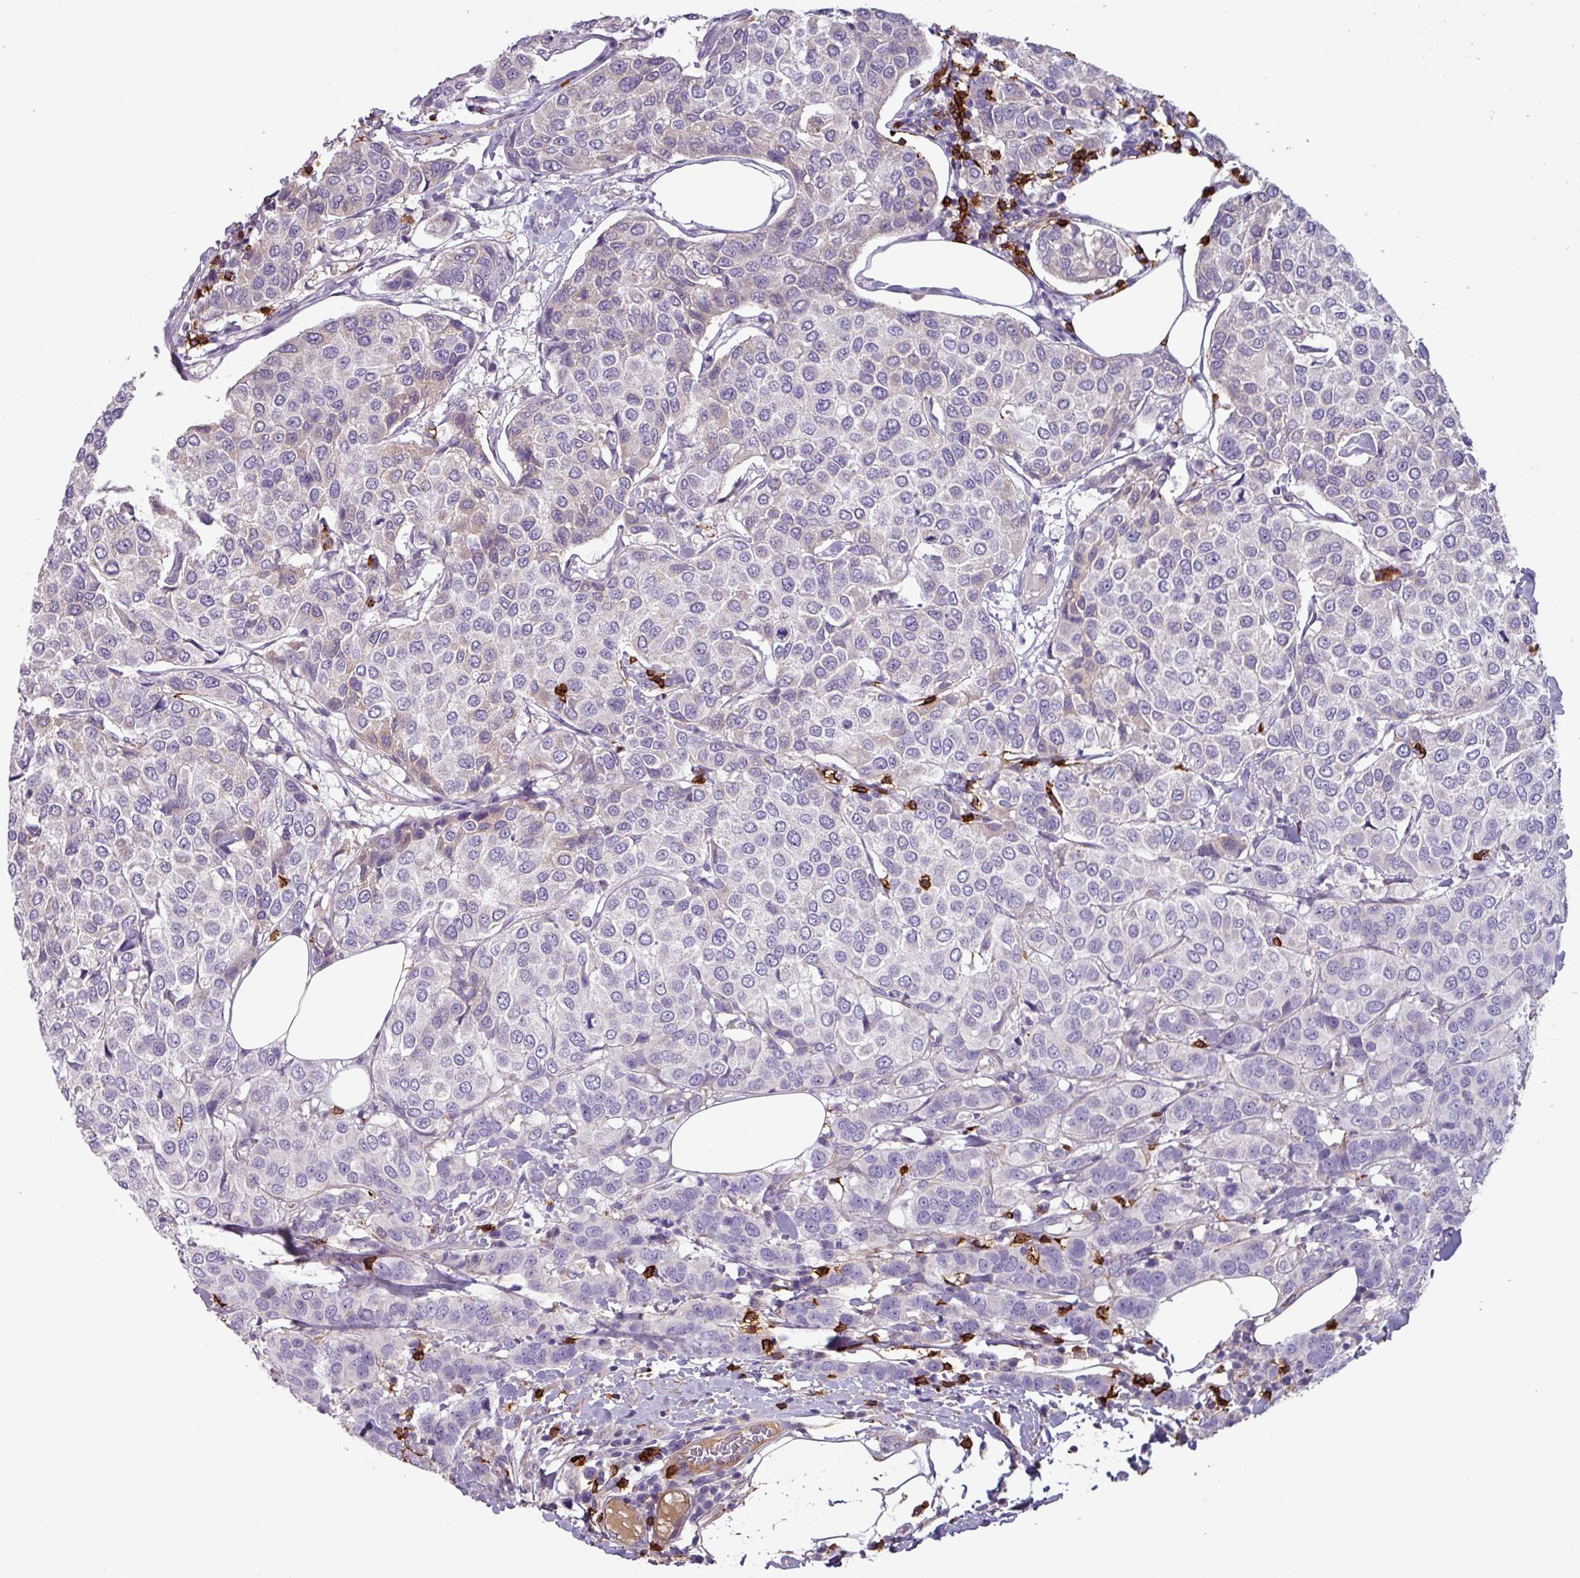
{"staining": {"intensity": "weak", "quantity": "<25%", "location": "cytoplasmic/membranous"}, "tissue": "breast cancer", "cell_type": "Tumor cells", "image_type": "cancer", "snomed": [{"axis": "morphology", "description": "Duct carcinoma"}, {"axis": "topography", "description": "Breast"}], "caption": "A micrograph of human infiltrating ductal carcinoma (breast) is negative for staining in tumor cells. (Stains: DAB (3,3'-diaminobenzidine) immunohistochemistry (IHC) with hematoxylin counter stain, Microscopy: brightfield microscopy at high magnification).", "gene": "CD8A", "patient": {"sex": "female", "age": 55}}